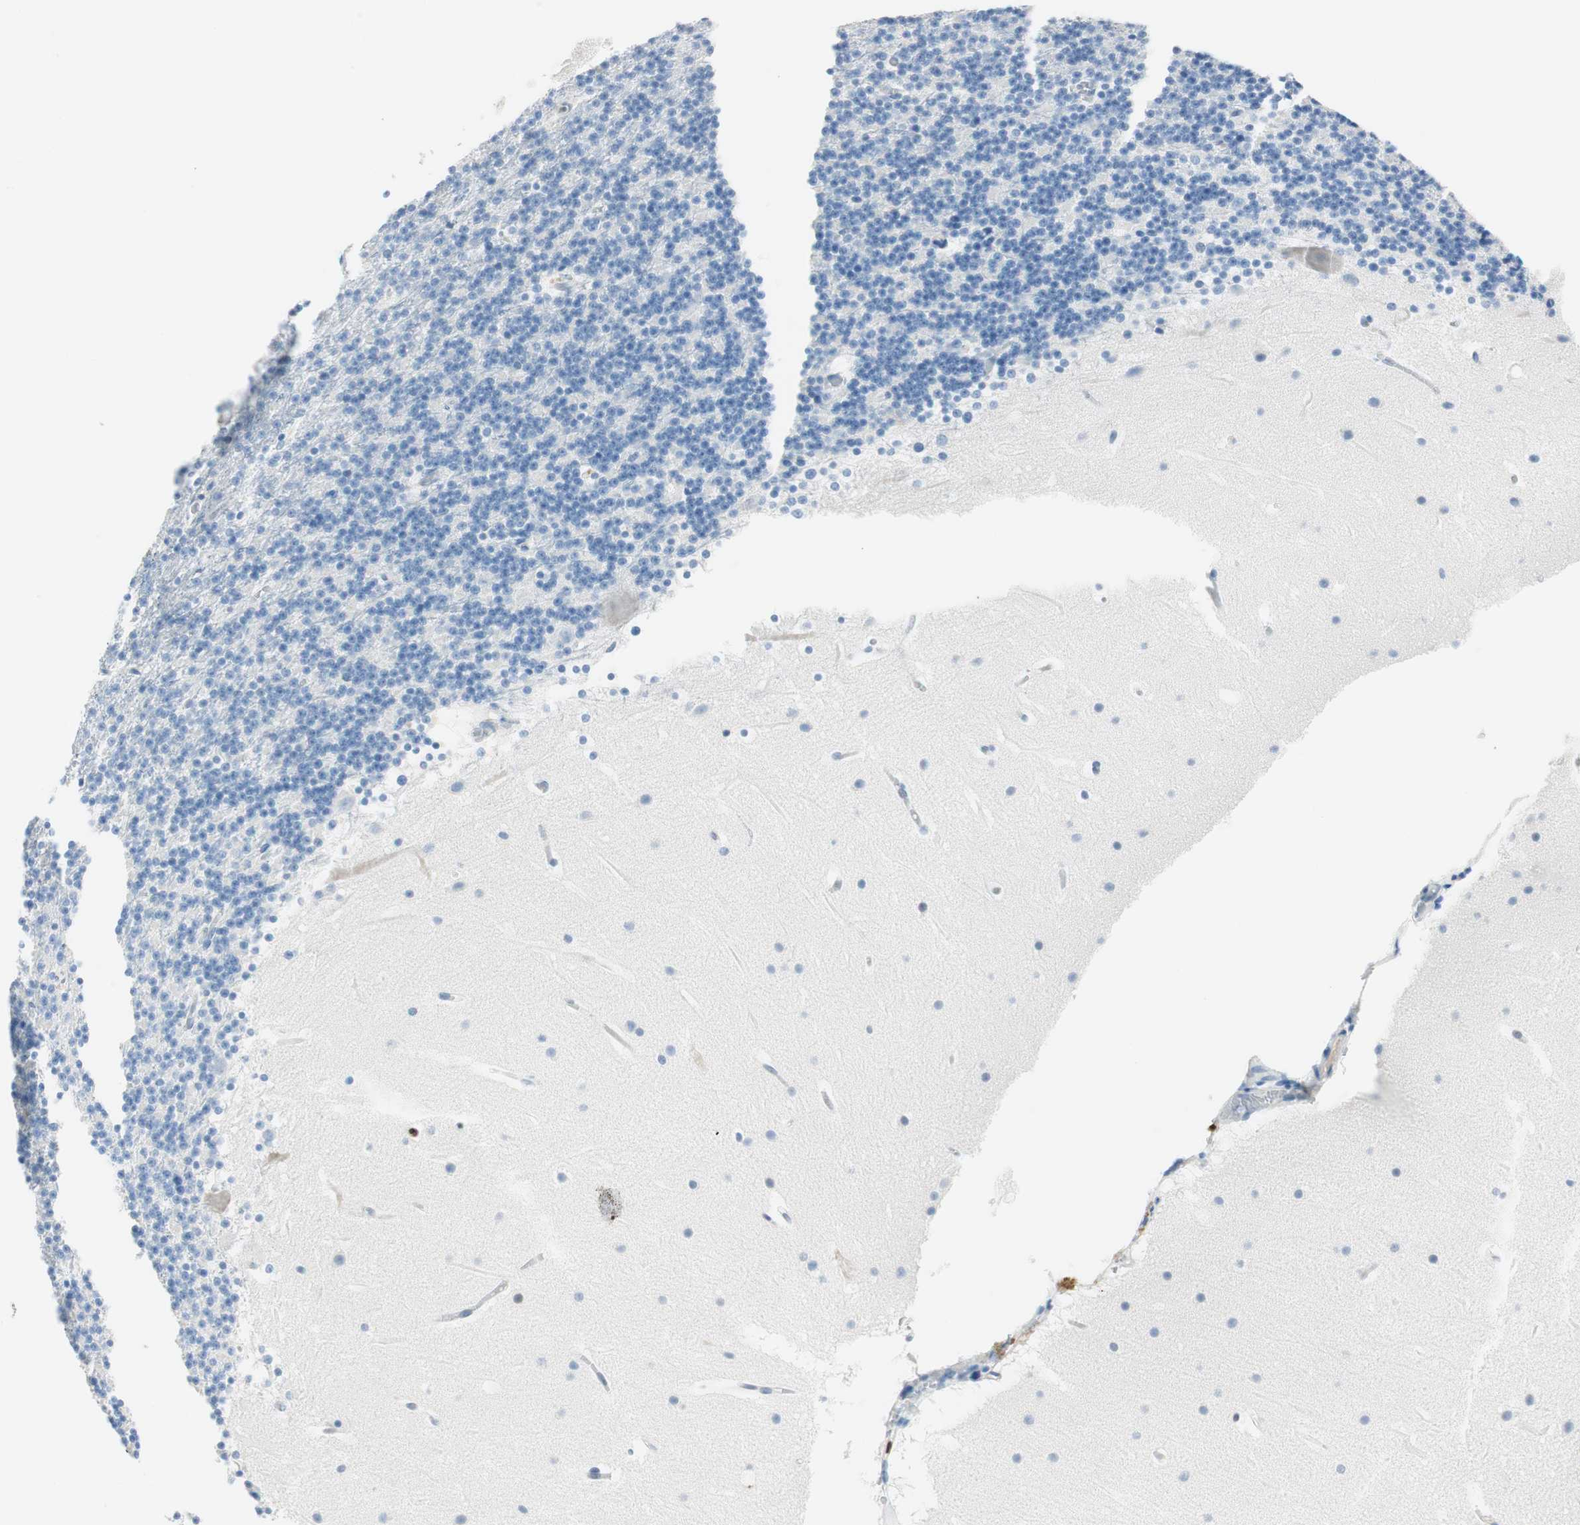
{"staining": {"intensity": "negative", "quantity": "none", "location": "none"}, "tissue": "cerebellum", "cell_type": "Cells in granular layer", "image_type": "normal", "snomed": [{"axis": "morphology", "description": "Normal tissue, NOS"}, {"axis": "topography", "description": "Cerebellum"}], "caption": "A histopathology image of human cerebellum is negative for staining in cells in granular layer.", "gene": "EZH2", "patient": {"sex": "male", "age": 45}}